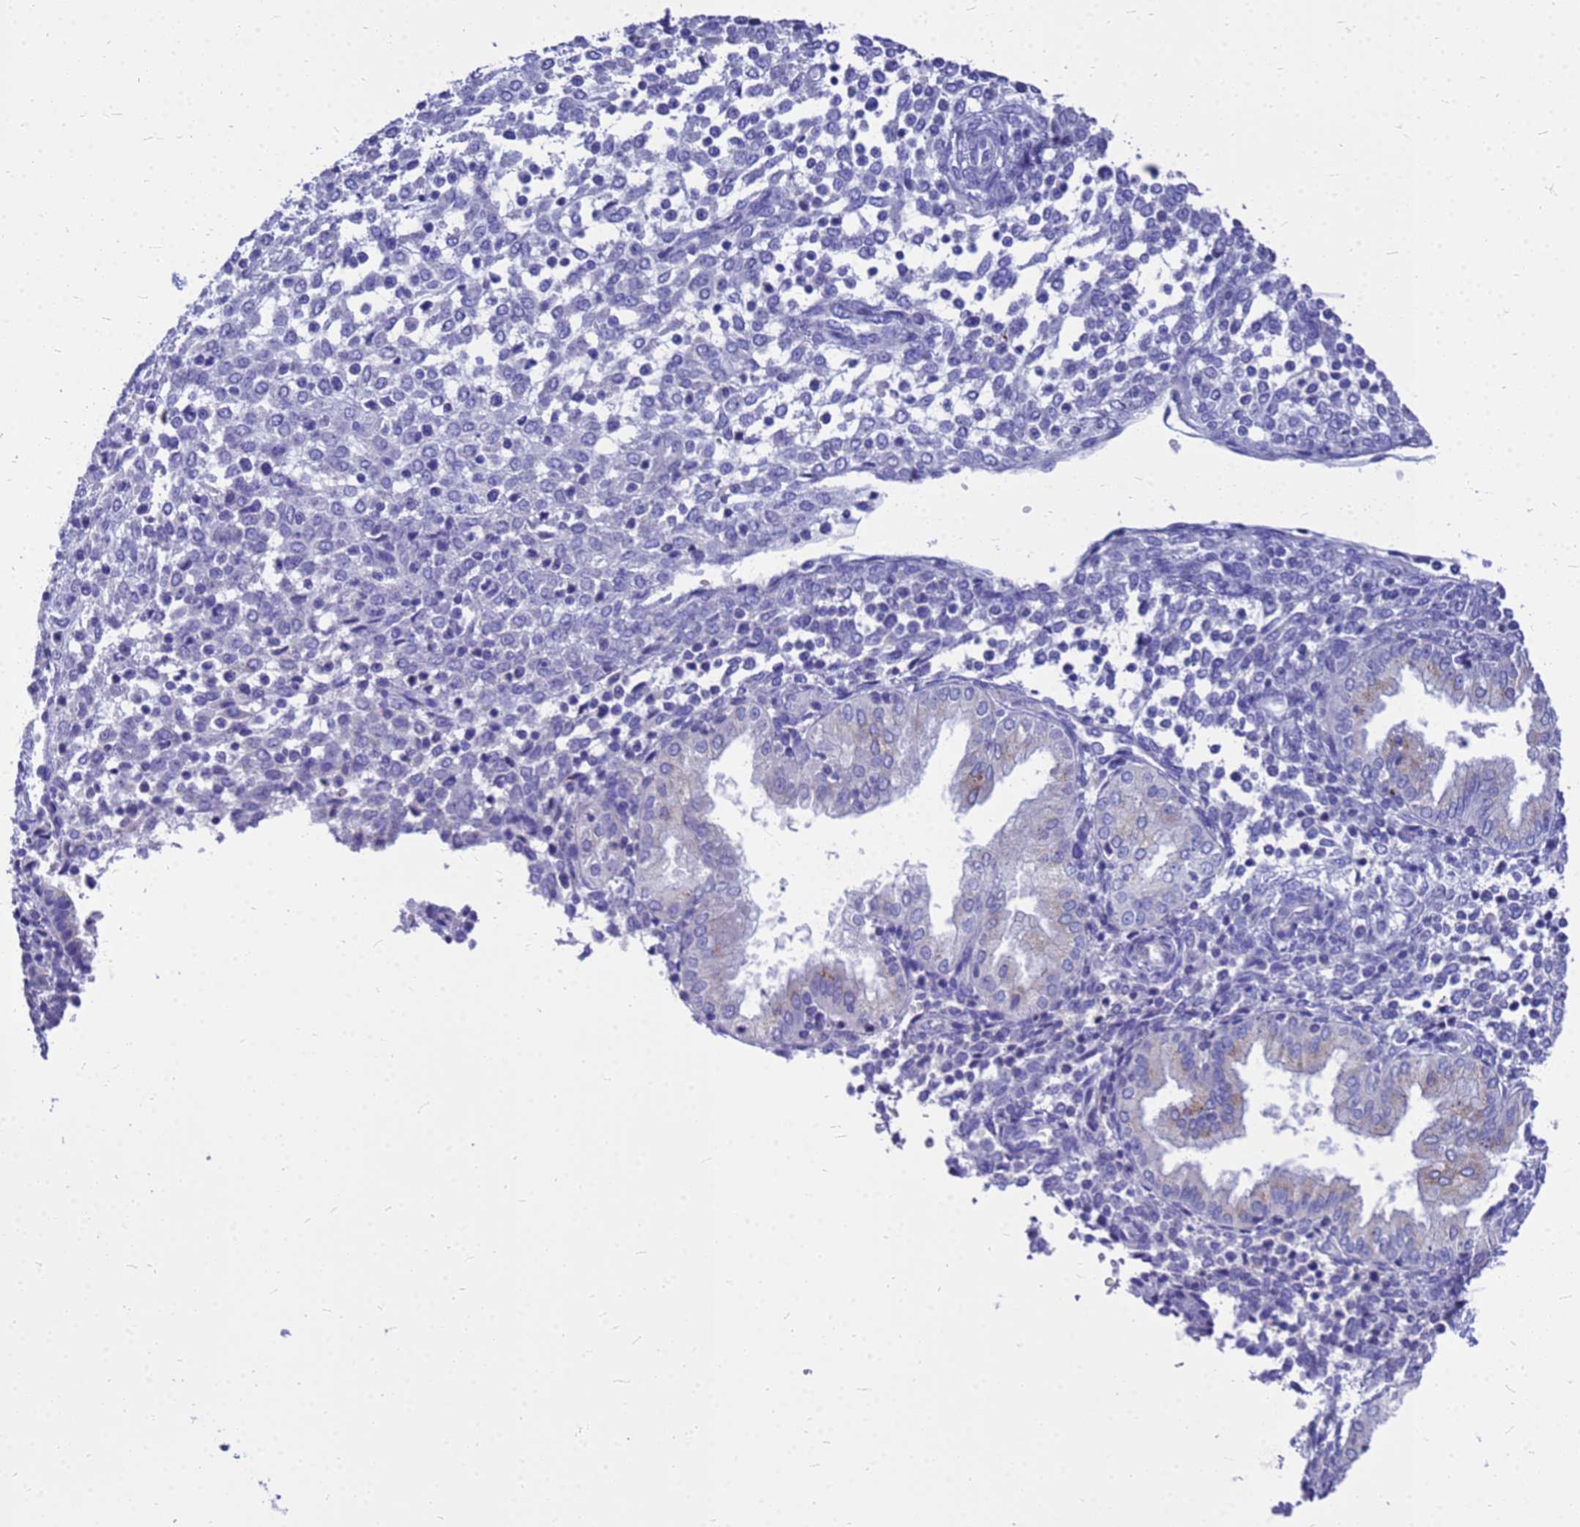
{"staining": {"intensity": "negative", "quantity": "none", "location": "none"}, "tissue": "endometrium", "cell_type": "Cells in endometrial stroma", "image_type": "normal", "snomed": [{"axis": "morphology", "description": "Normal tissue, NOS"}, {"axis": "topography", "description": "Endometrium"}], "caption": "Immunohistochemistry of unremarkable endometrium shows no positivity in cells in endometrial stroma. Nuclei are stained in blue.", "gene": "OR52E2", "patient": {"sex": "female", "age": 53}}